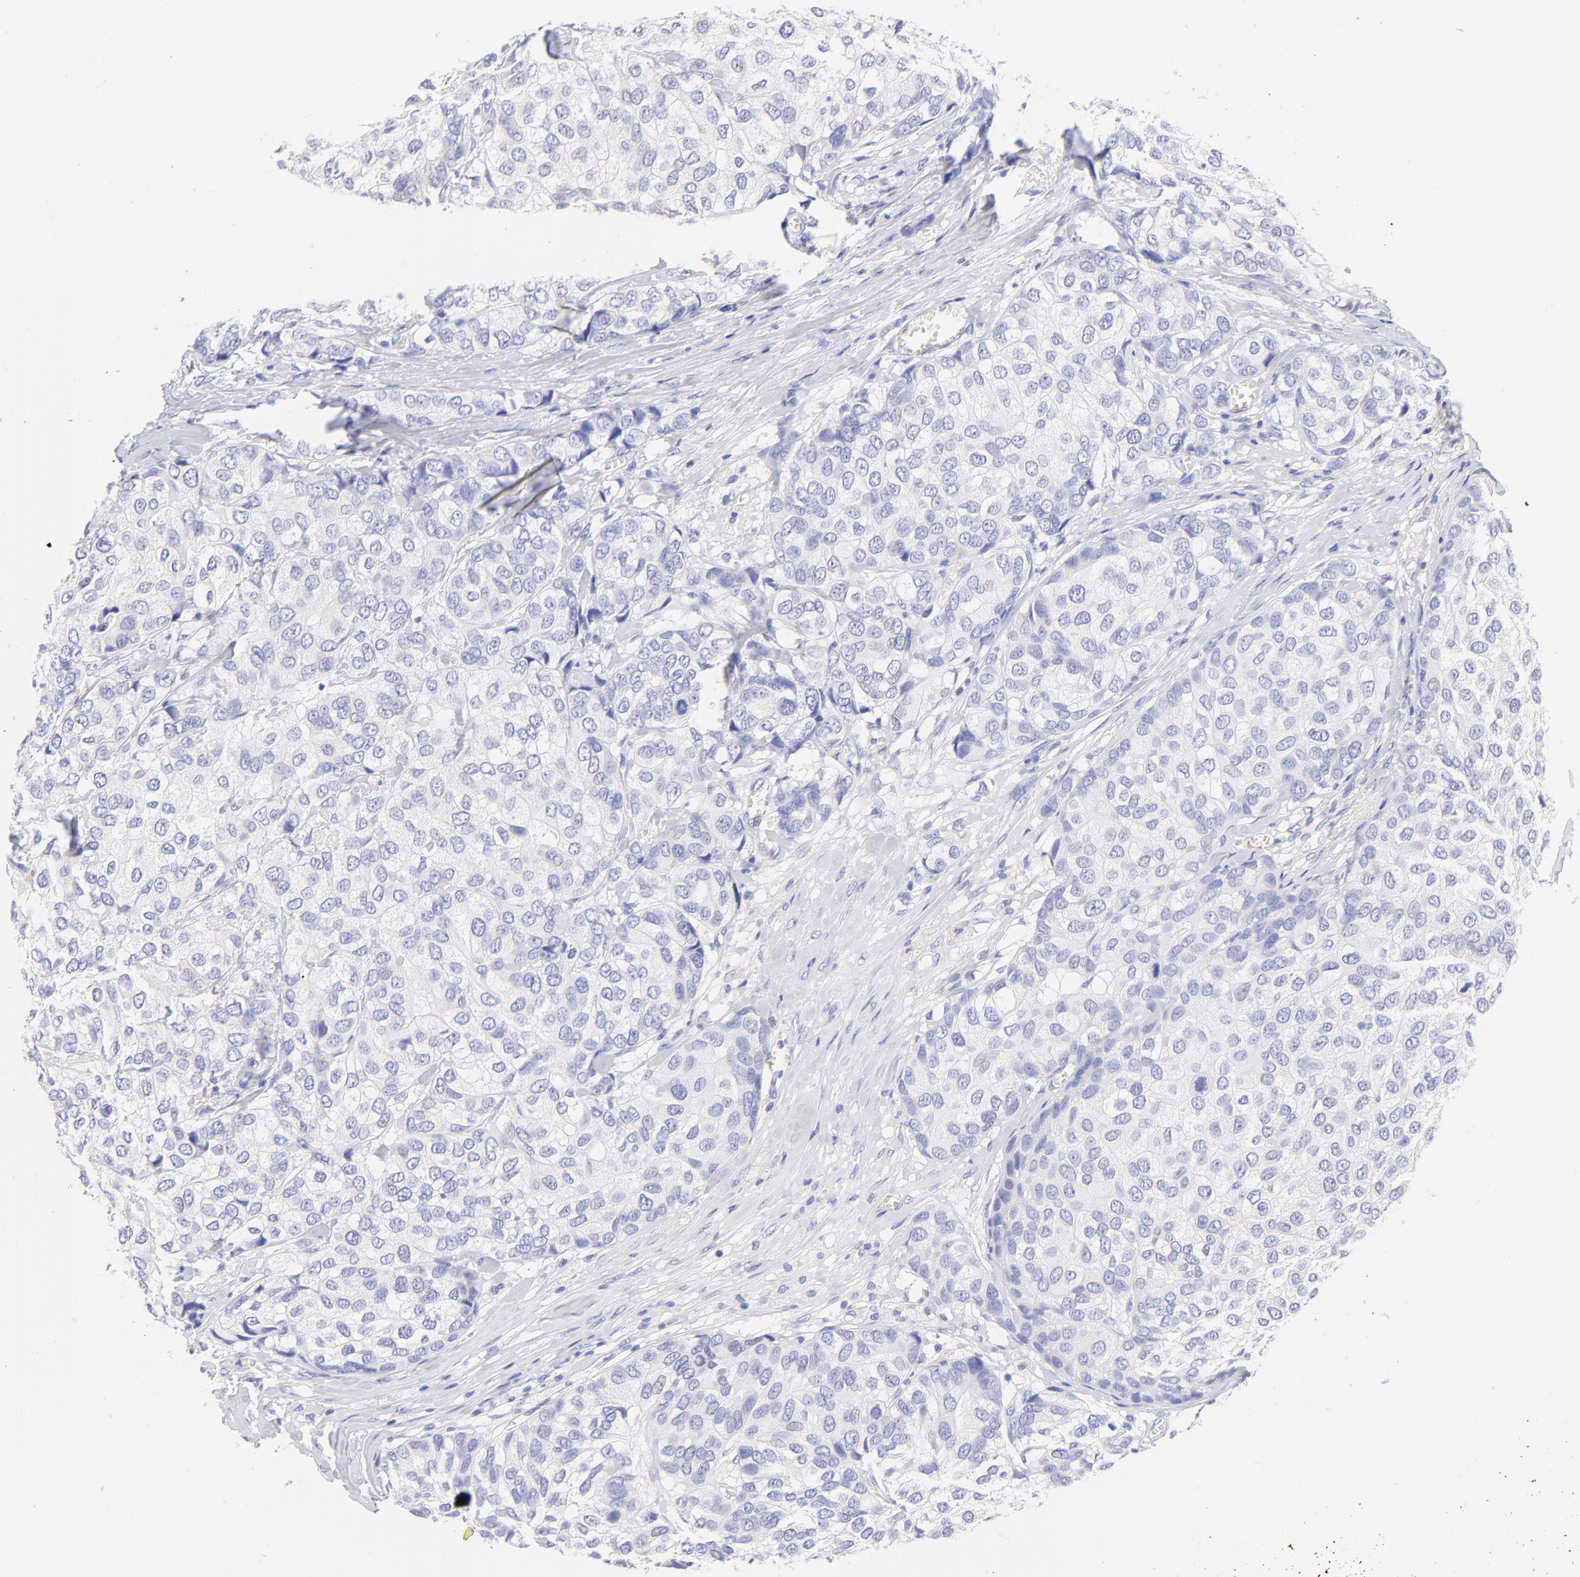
{"staining": {"intensity": "negative", "quantity": "none", "location": "none"}, "tissue": "breast cancer", "cell_type": "Tumor cells", "image_type": "cancer", "snomed": [{"axis": "morphology", "description": "Duct carcinoma"}, {"axis": "topography", "description": "Breast"}], "caption": "Tumor cells show no significant protein staining in breast cancer (invasive ductal carcinoma). The staining is performed using DAB brown chromogen with nuclei counter-stained in using hematoxylin.", "gene": "FRMPD3", "patient": {"sex": "female", "age": 68}}